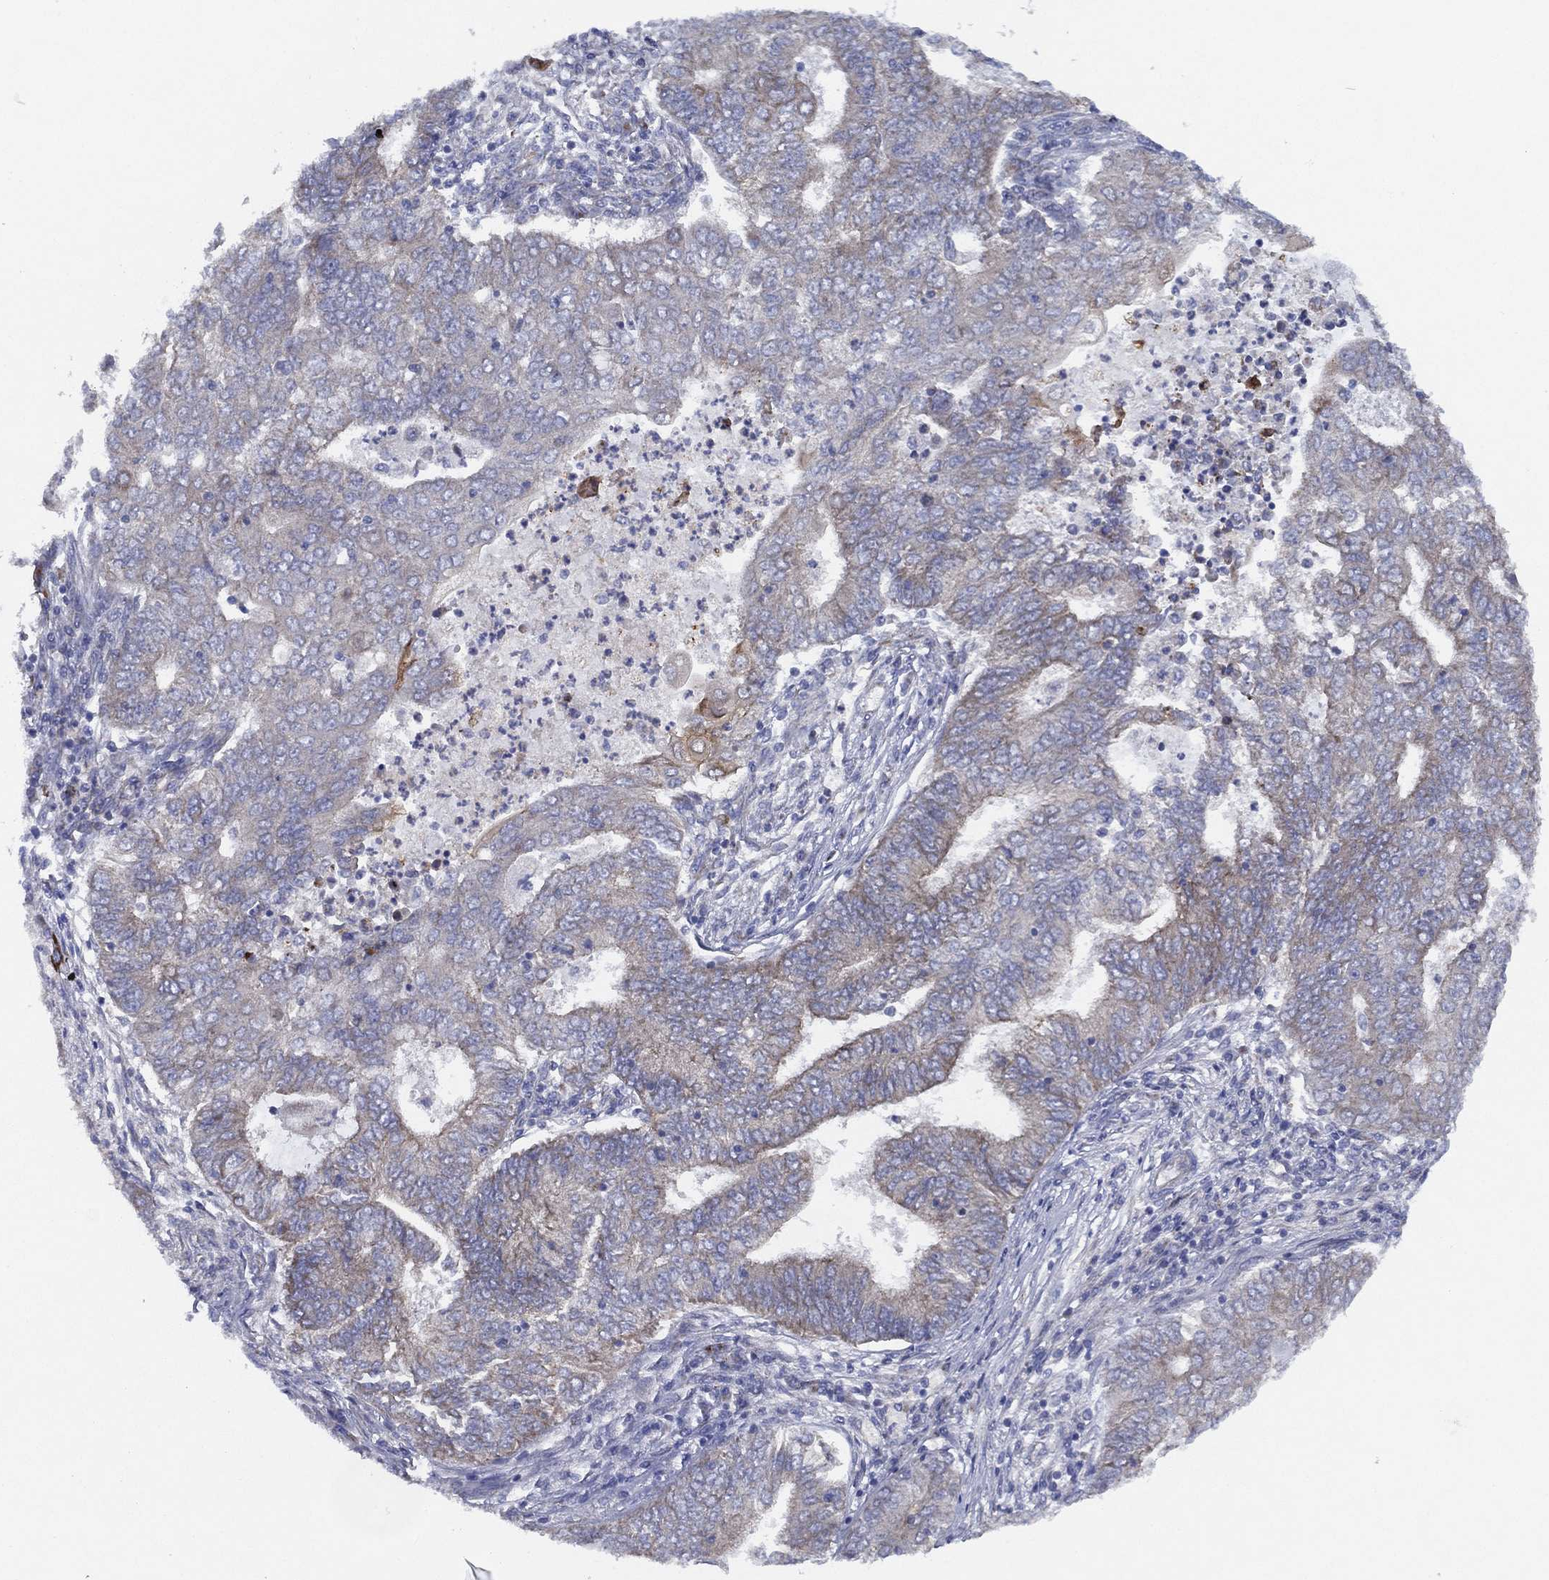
{"staining": {"intensity": "weak", "quantity": "<25%", "location": "cytoplasmic/membranous"}, "tissue": "endometrial cancer", "cell_type": "Tumor cells", "image_type": "cancer", "snomed": [{"axis": "morphology", "description": "Adenocarcinoma, NOS"}, {"axis": "topography", "description": "Endometrium"}], "caption": "Human endometrial cancer (adenocarcinoma) stained for a protein using immunohistochemistry (IHC) exhibits no staining in tumor cells.", "gene": "ZNF223", "patient": {"sex": "female", "age": 62}}